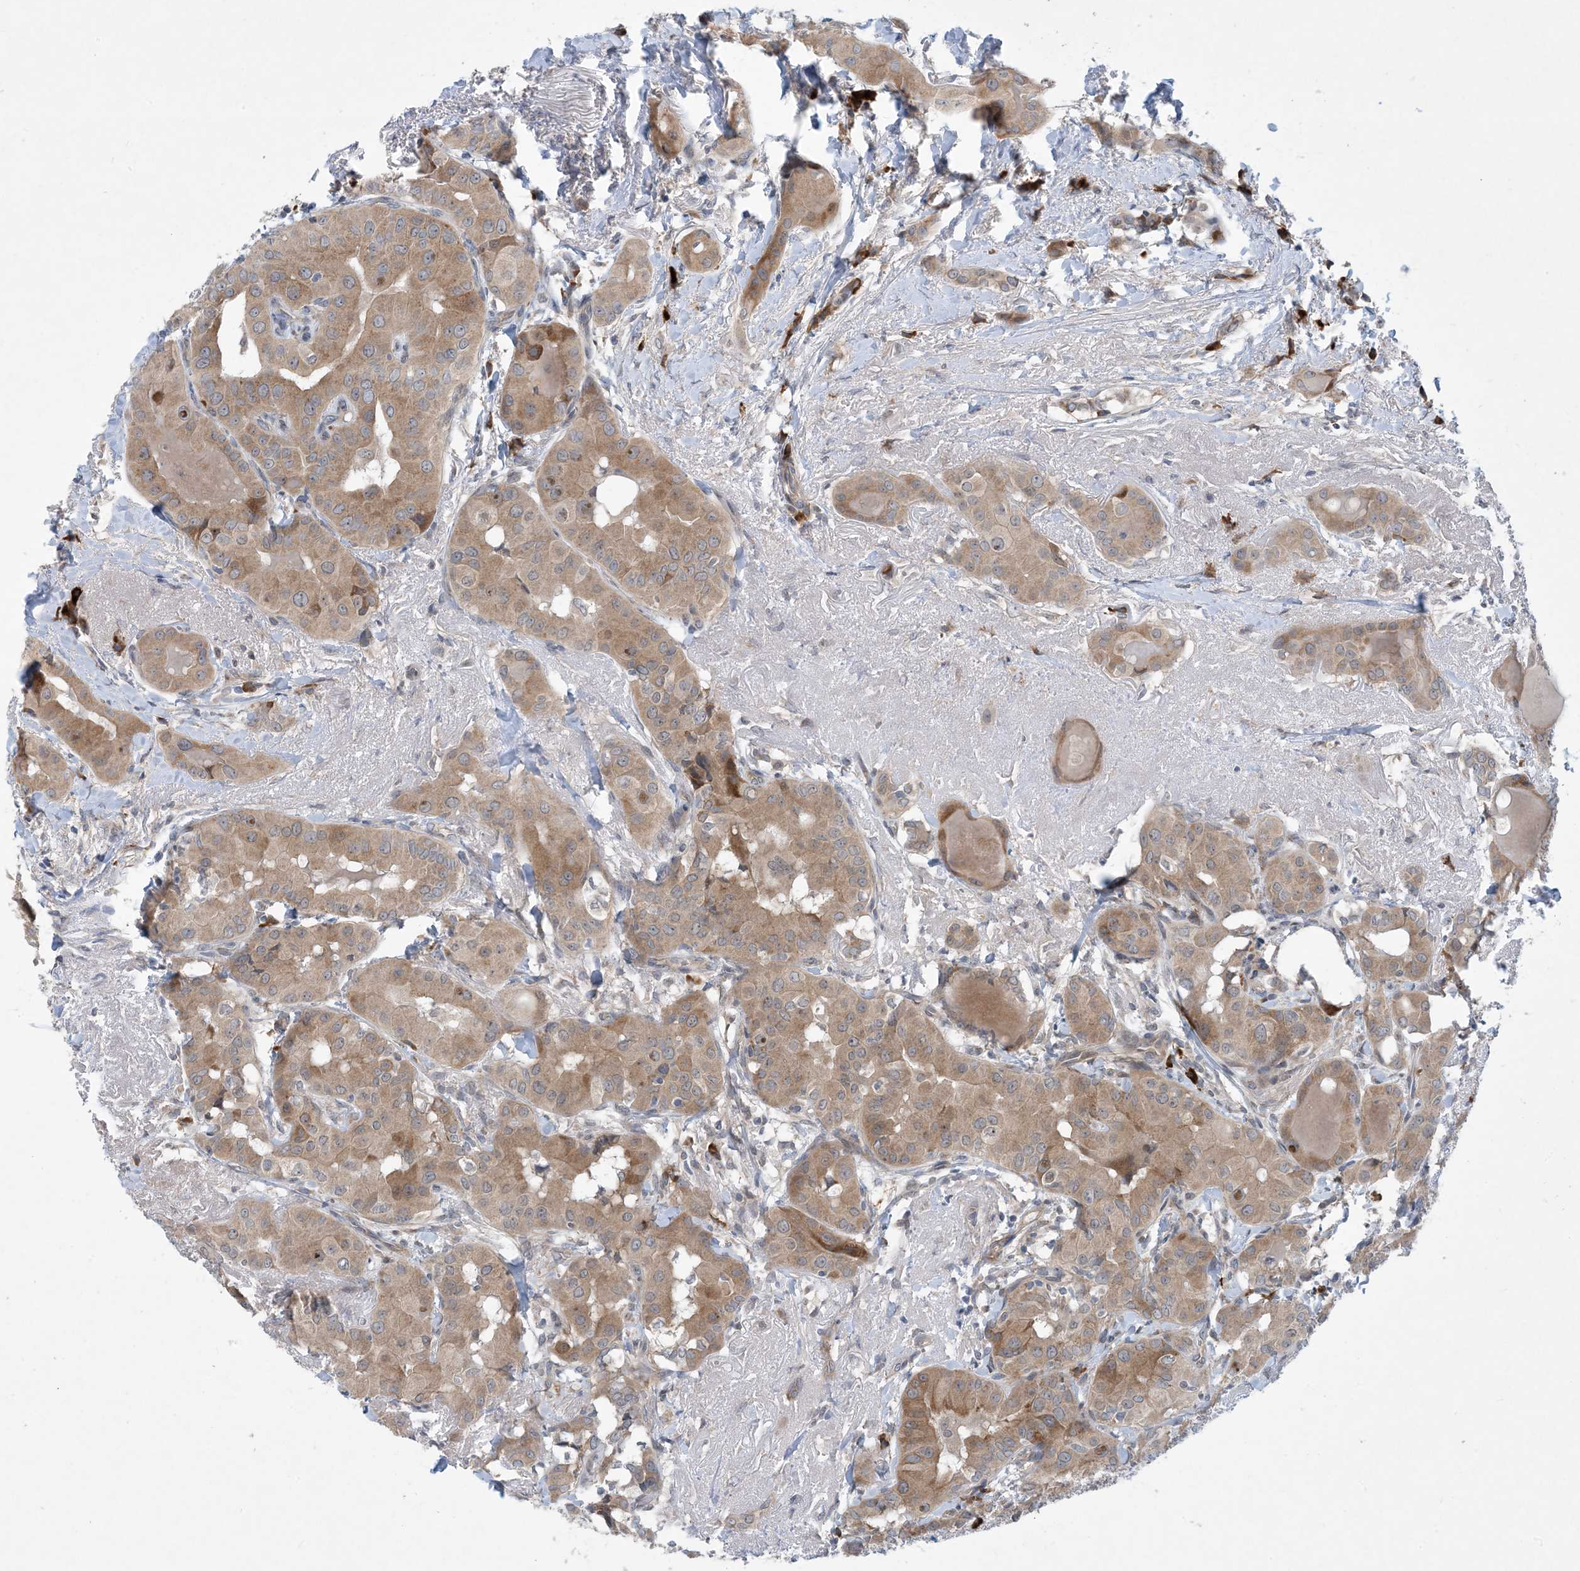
{"staining": {"intensity": "moderate", "quantity": "25%-75%", "location": "cytoplasmic/membranous"}, "tissue": "thyroid cancer", "cell_type": "Tumor cells", "image_type": "cancer", "snomed": [{"axis": "morphology", "description": "Papillary adenocarcinoma, NOS"}, {"axis": "topography", "description": "Thyroid gland"}], "caption": "Thyroid papillary adenocarcinoma stained with a protein marker shows moderate staining in tumor cells.", "gene": "PHOSPHO2", "patient": {"sex": "male", "age": 33}}